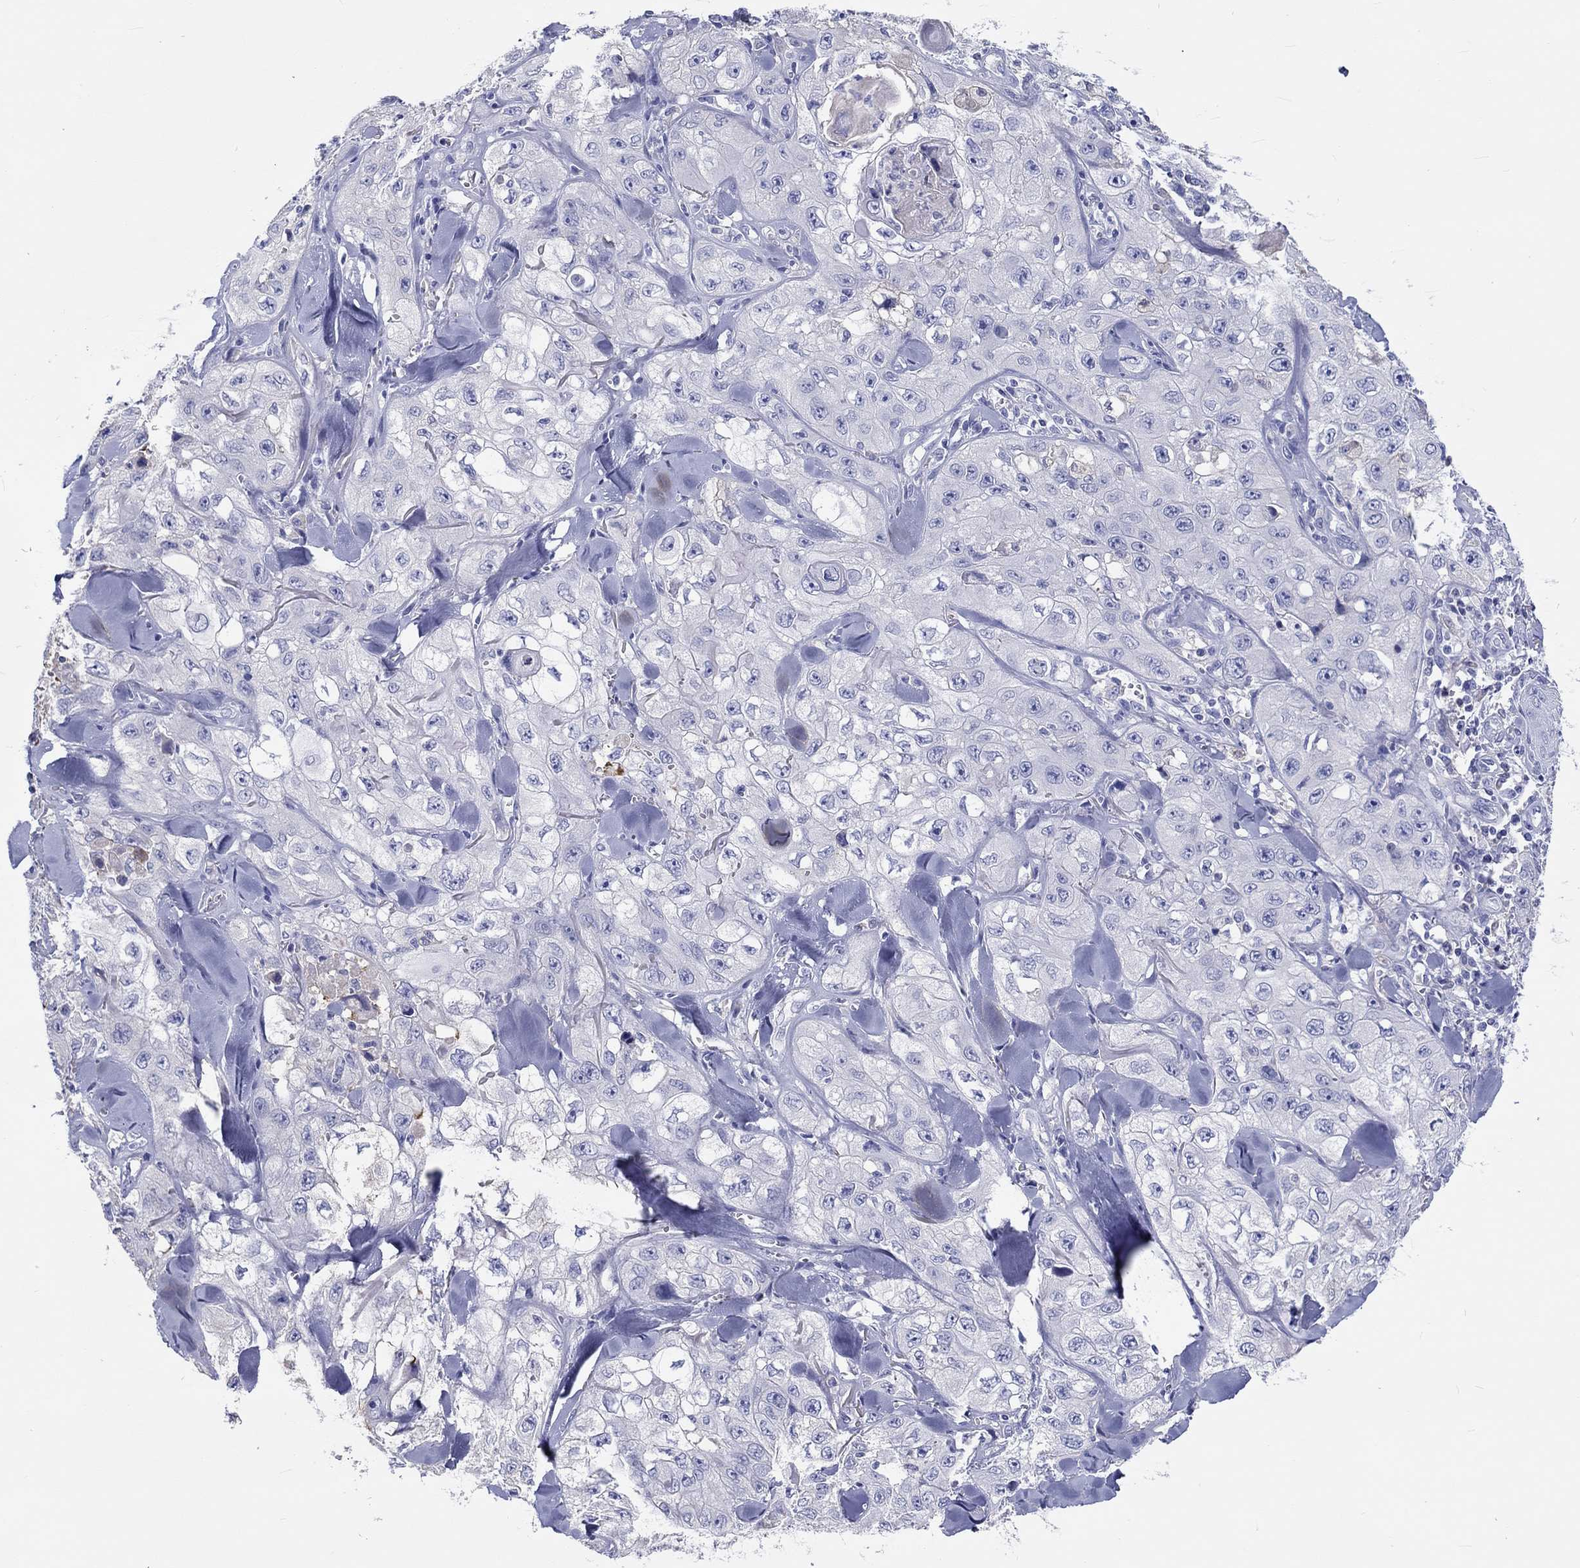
{"staining": {"intensity": "negative", "quantity": "none", "location": "none"}, "tissue": "skin cancer", "cell_type": "Tumor cells", "image_type": "cancer", "snomed": [{"axis": "morphology", "description": "Squamous cell carcinoma, NOS"}, {"axis": "topography", "description": "Skin"}, {"axis": "topography", "description": "Subcutis"}], "caption": "Immunohistochemistry micrograph of neoplastic tissue: human squamous cell carcinoma (skin) stained with DAB shows no significant protein staining in tumor cells.", "gene": "CDY2B", "patient": {"sex": "male", "age": 73}}